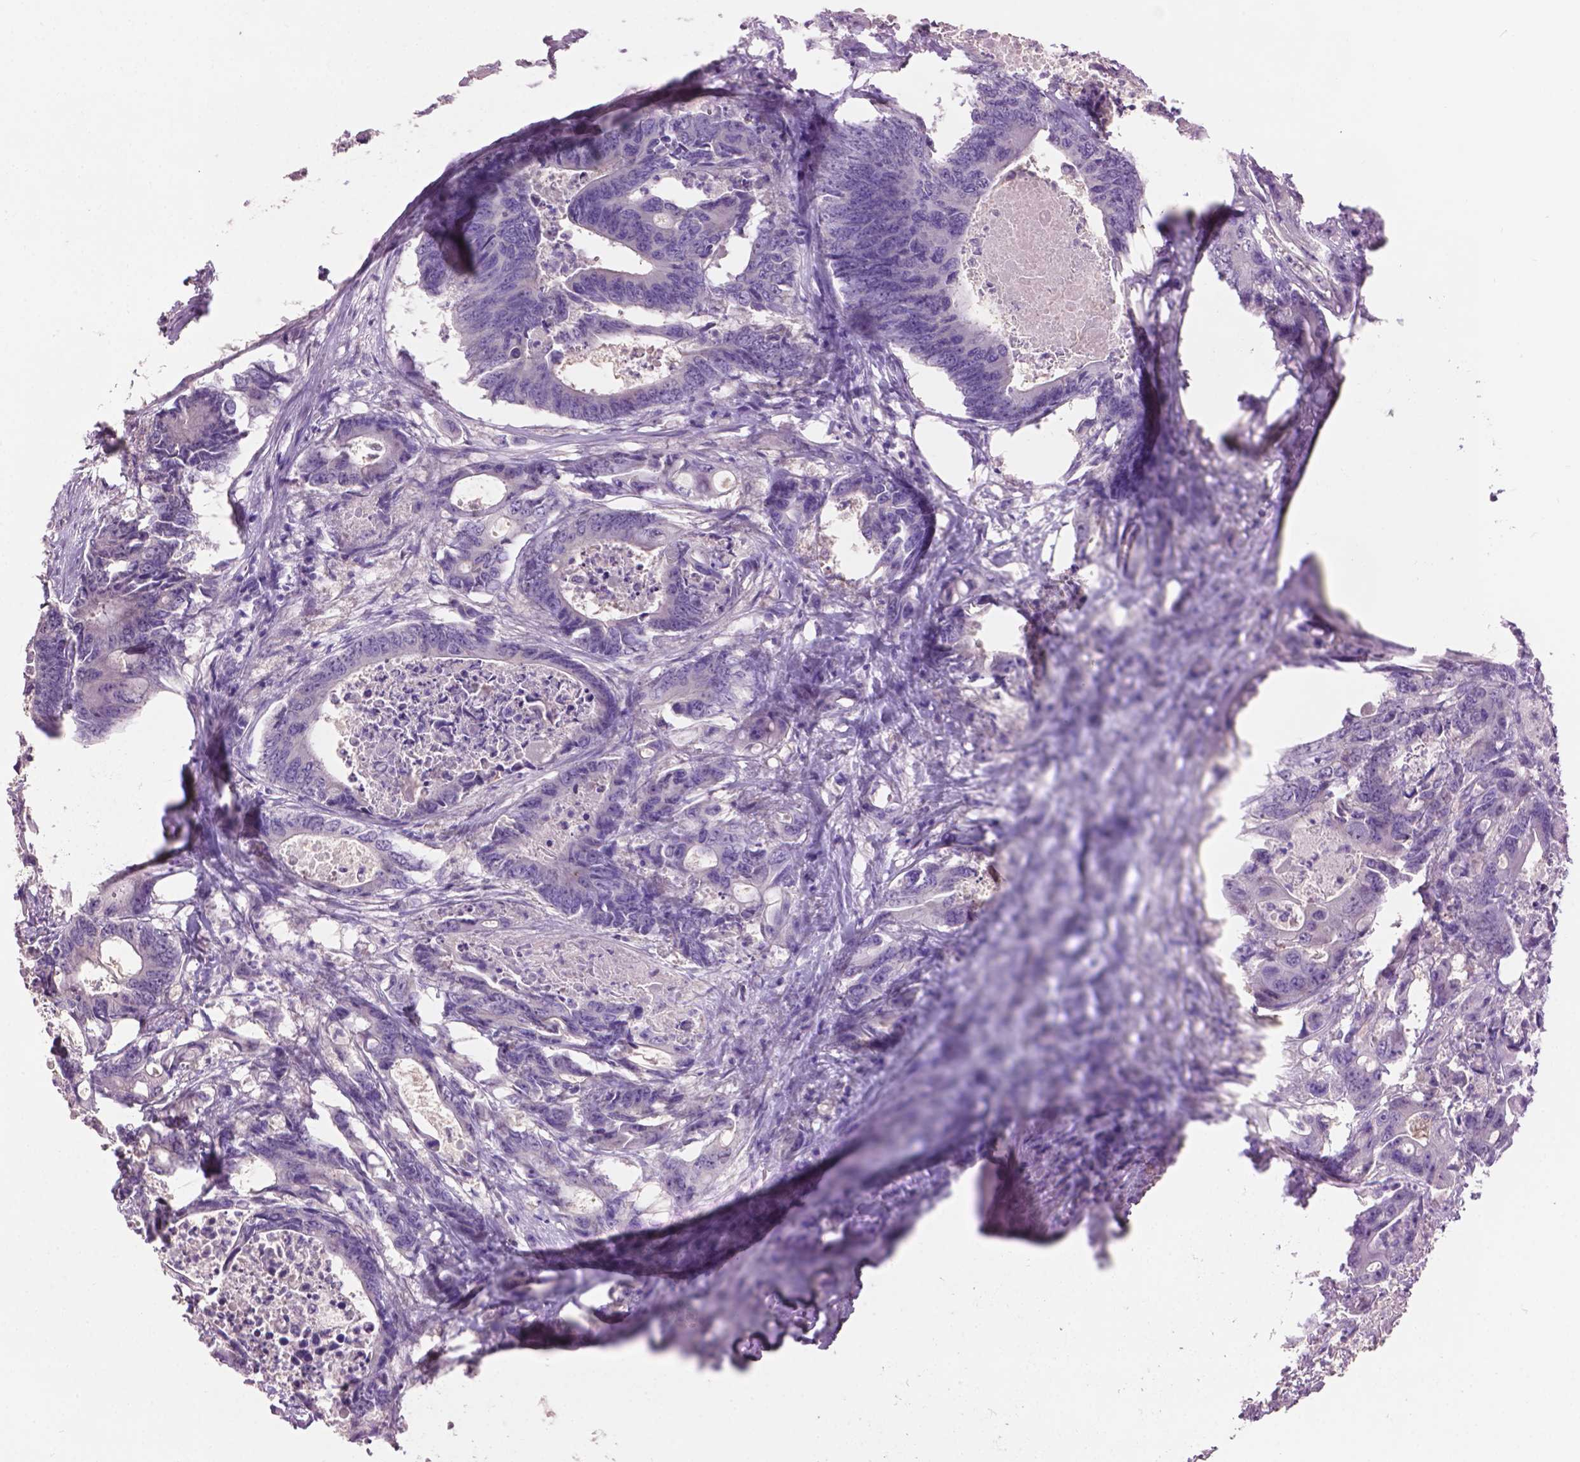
{"staining": {"intensity": "negative", "quantity": "none", "location": "none"}, "tissue": "colorectal cancer", "cell_type": "Tumor cells", "image_type": "cancer", "snomed": [{"axis": "morphology", "description": "Adenocarcinoma, NOS"}, {"axis": "topography", "description": "Rectum"}], "caption": "Protein analysis of colorectal cancer shows no significant staining in tumor cells.", "gene": "CRYBA4", "patient": {"sex": "male", "age": 54}}